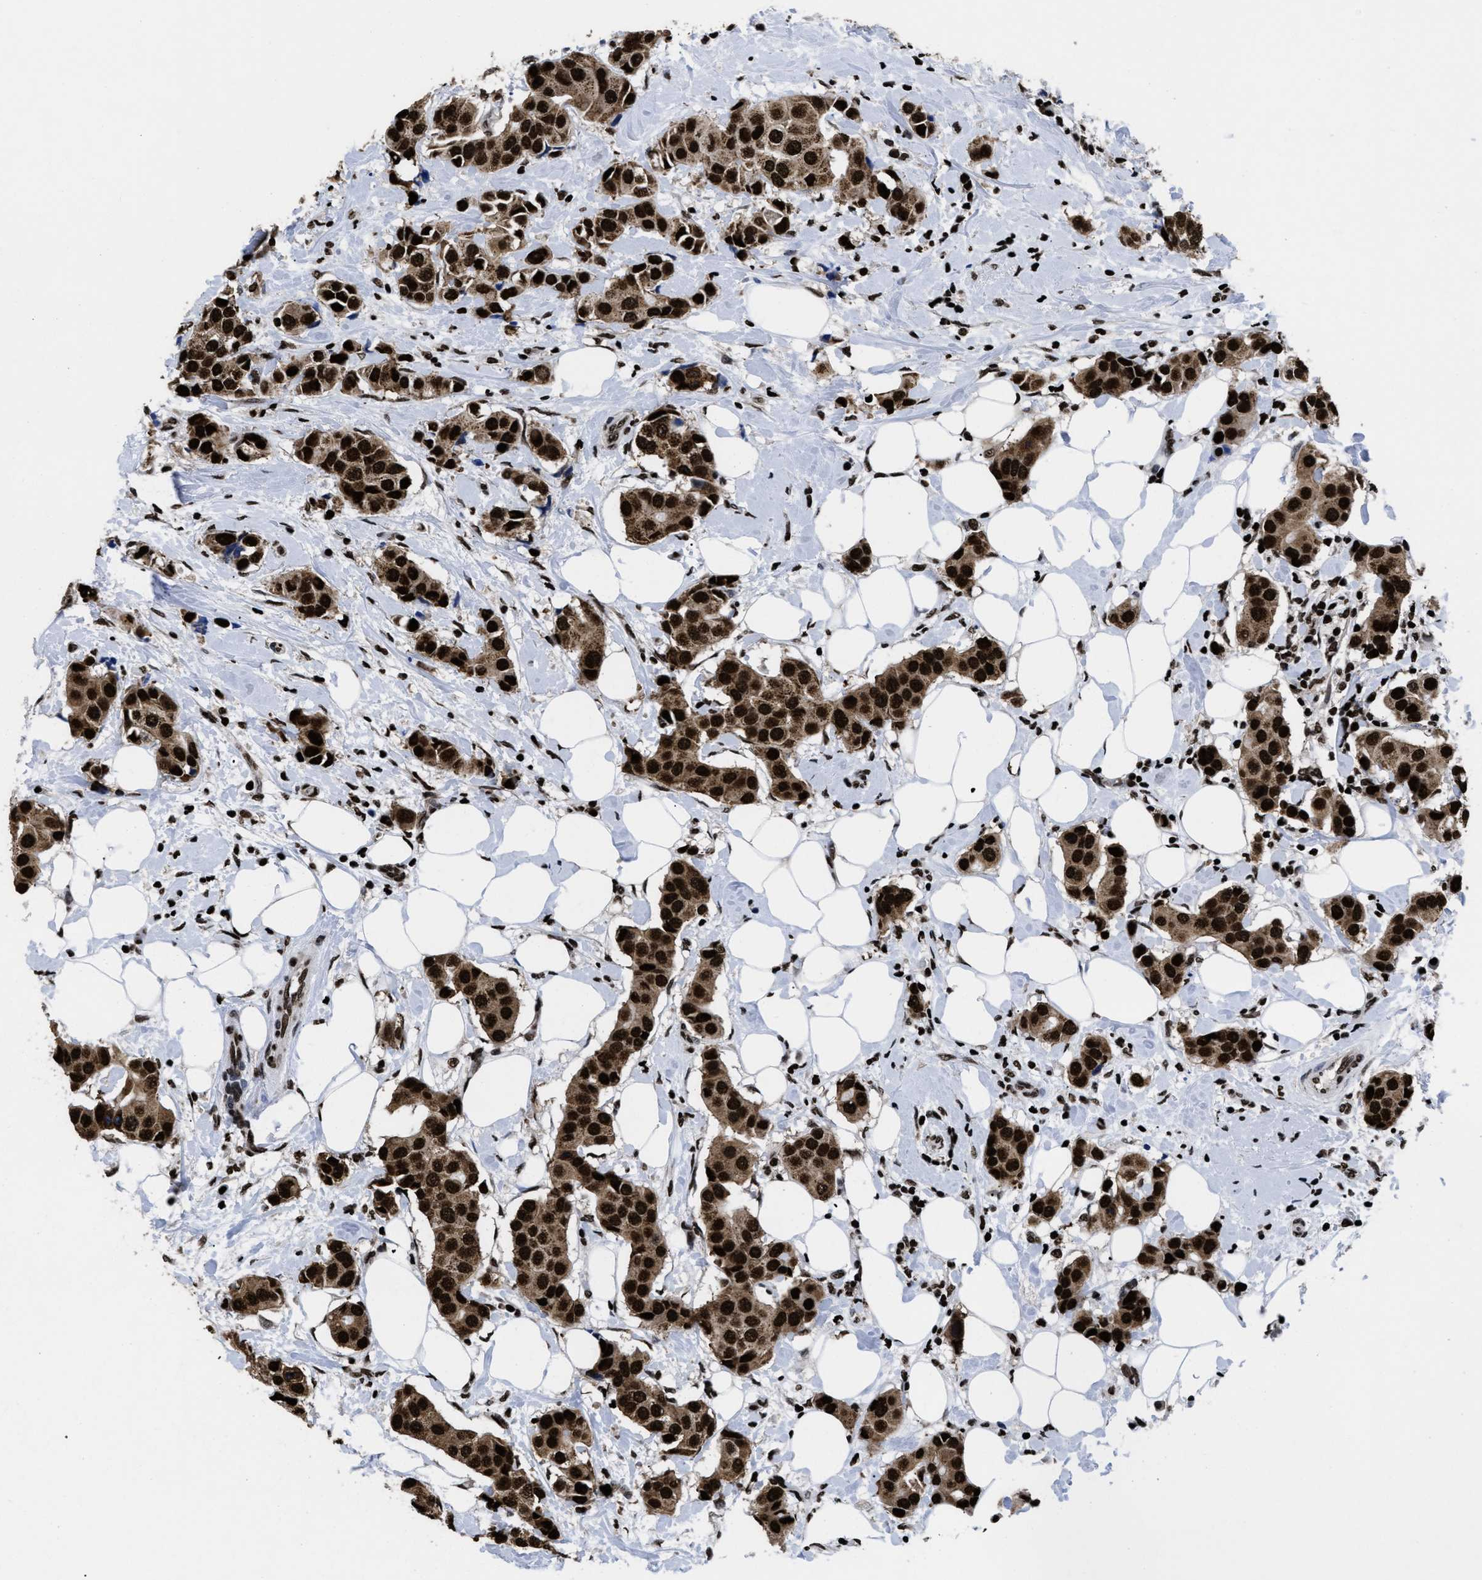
{"staining": {"intensity": "strong", "quantity": ">75%", "location": "cytoplasmic/membranous,nuclear"}, "tissue": "breast cancer", "cell_type": "Tumor cells", "image_type": "cancer", "snomed": [{"axis": "morphology", "description": "Normal tissue, NOS"}, {"axis": "morphology", "description": "Duct carcinoma"}, {"axis": "topography", "description": "Breast"}], "caption": "This histopathology image shows immunohistochemistry staining of breast invasive ductal carcinoma, with high strong cytoplasmic/membranous and nuclear positivity in about >75% of tumor cells.", "gene": "CALHM3", "patient": {"sex": "female", "age": 39}}